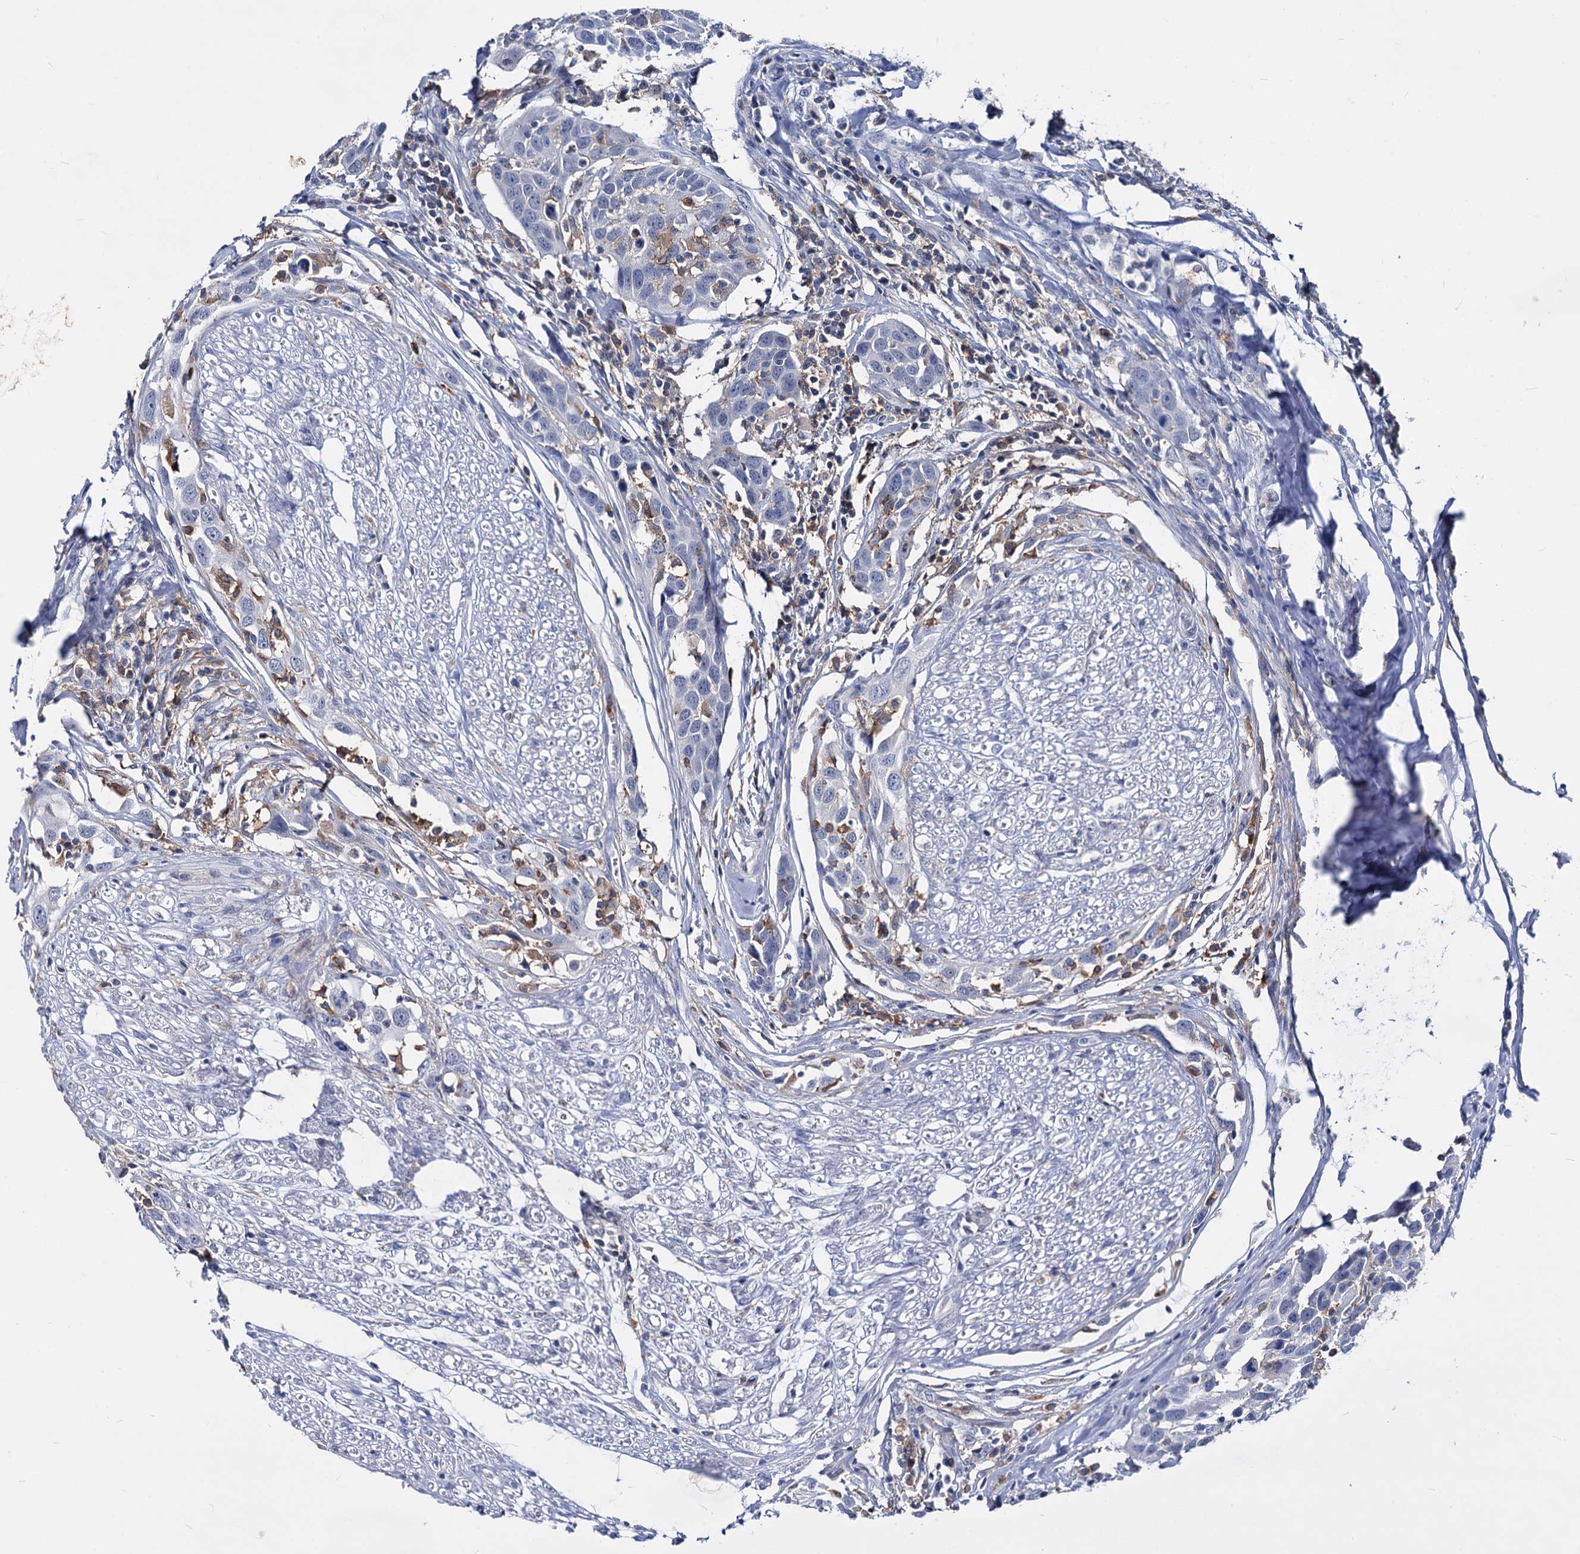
{"staining": {"intensity": "negative", "quantity": "none", "location": "none"}, "tissue": "head and neck cancer", "cell_type": "Tumor cells", "image_type": "cancer", "snomed": [{"axis": "morphology", "description": "Squamous cell carcinoma, NOS"}, {"axis": "topography", "description": "Oral tissue"}, {"axis": "topography", "description": "Head-Neck"}], "caption": "This histopathology image is of head and neck cancer (squamous cell carcinoma) stained with immunohistochemistry (IHC) to label a protein in brown with the nuclei are counter-stained blue. There is no positivity in tumor cells.", "gene": "RHOG", "patient": {"sex": "female", "age": 50}}